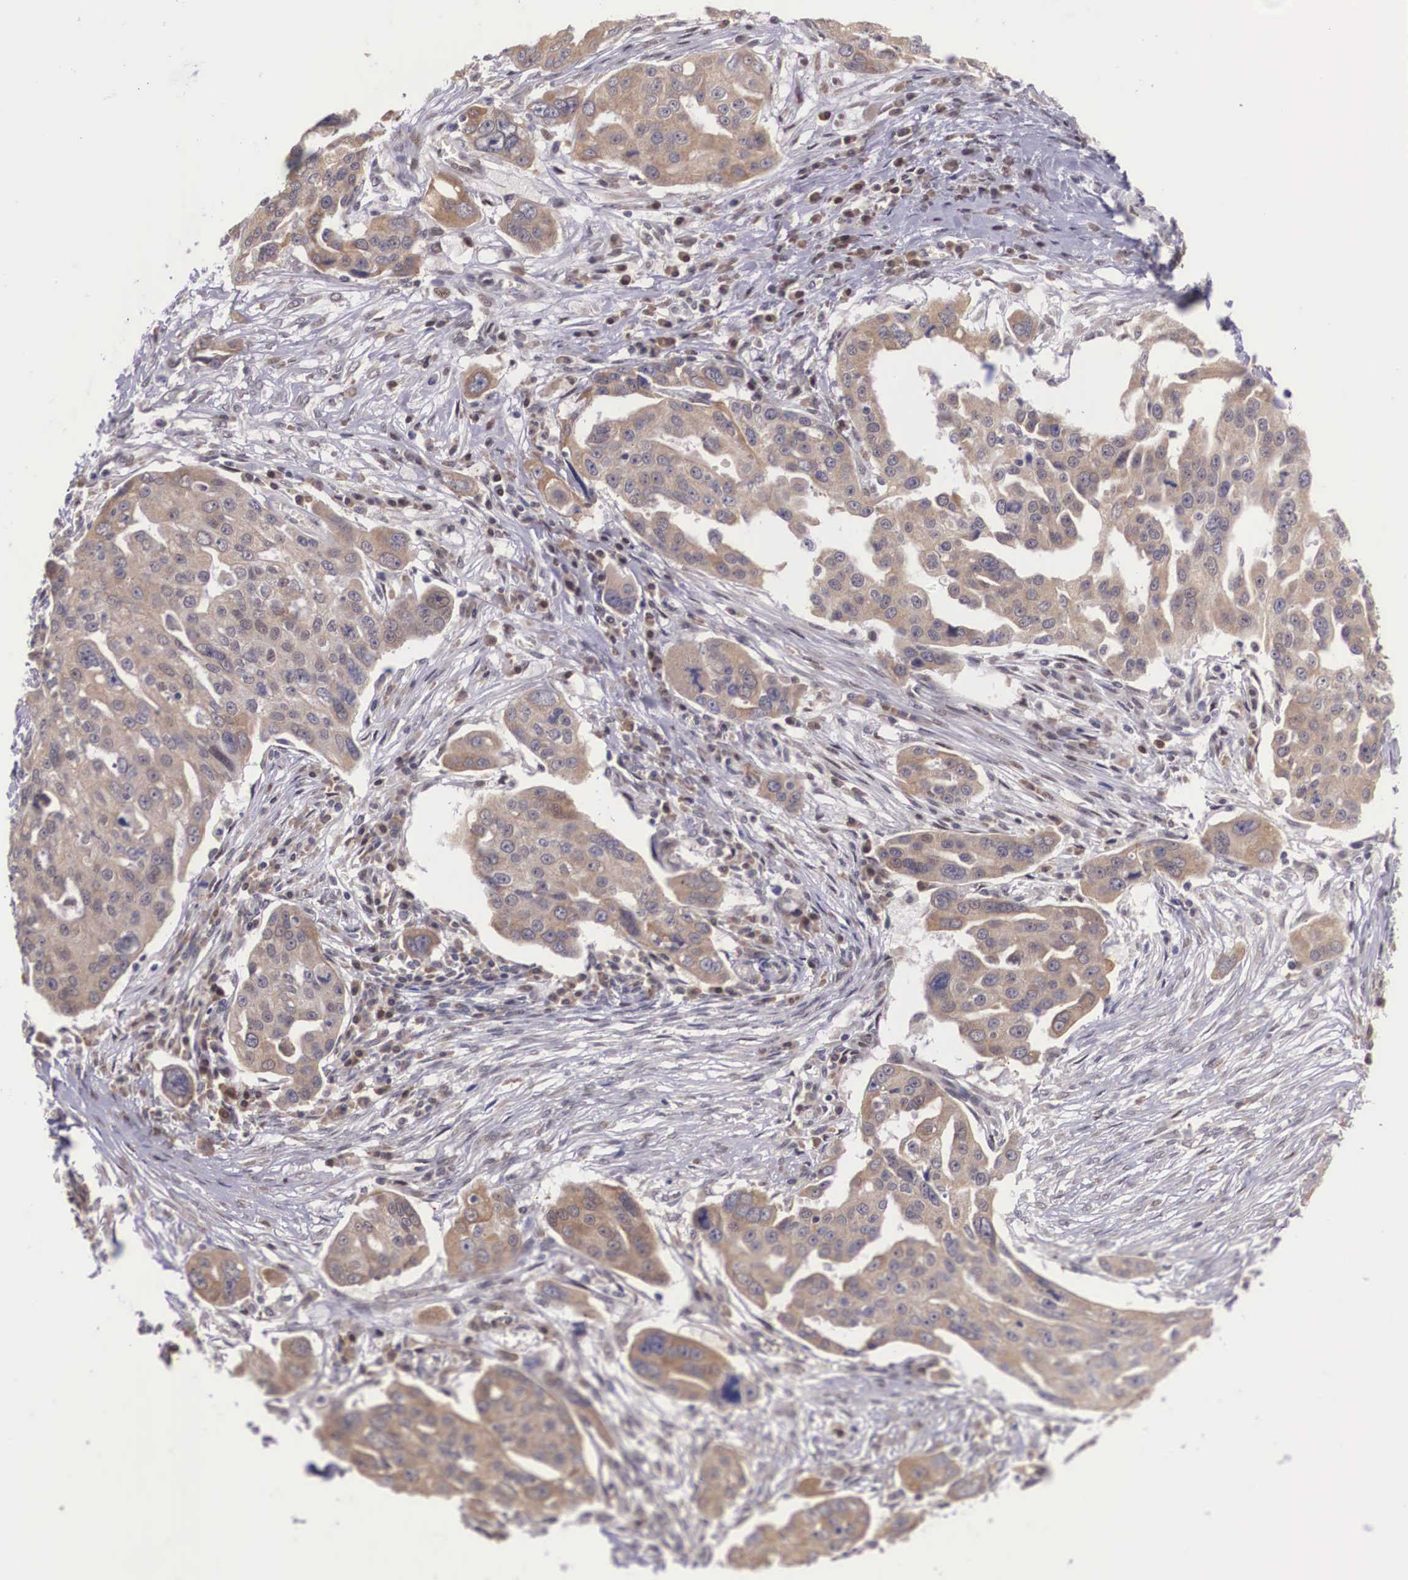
{"staining": {"intensity": "moderate", "quantity": "25%-75%", "location": "cytoplasmic/membranous"}, "tissue": "ovarian cancer", "cell_type": "Tumor cells", "image_type": "cancer", "snomed": [{"axis": "morphology", "description": "Carcinoma, endometroid"}, {"axis": "topography", "description": "Ovary"}], "caption": "High-power microscopy captured an immunohistochemistry (IHC) image of endometroid carcinoma (ovarian), revealing moderate cytoplasmic/membranous staining in approximately 25%-75% of tumor cells.", "gene": "SLC25A21", "patient": {"sex": "female", "age": 75}}